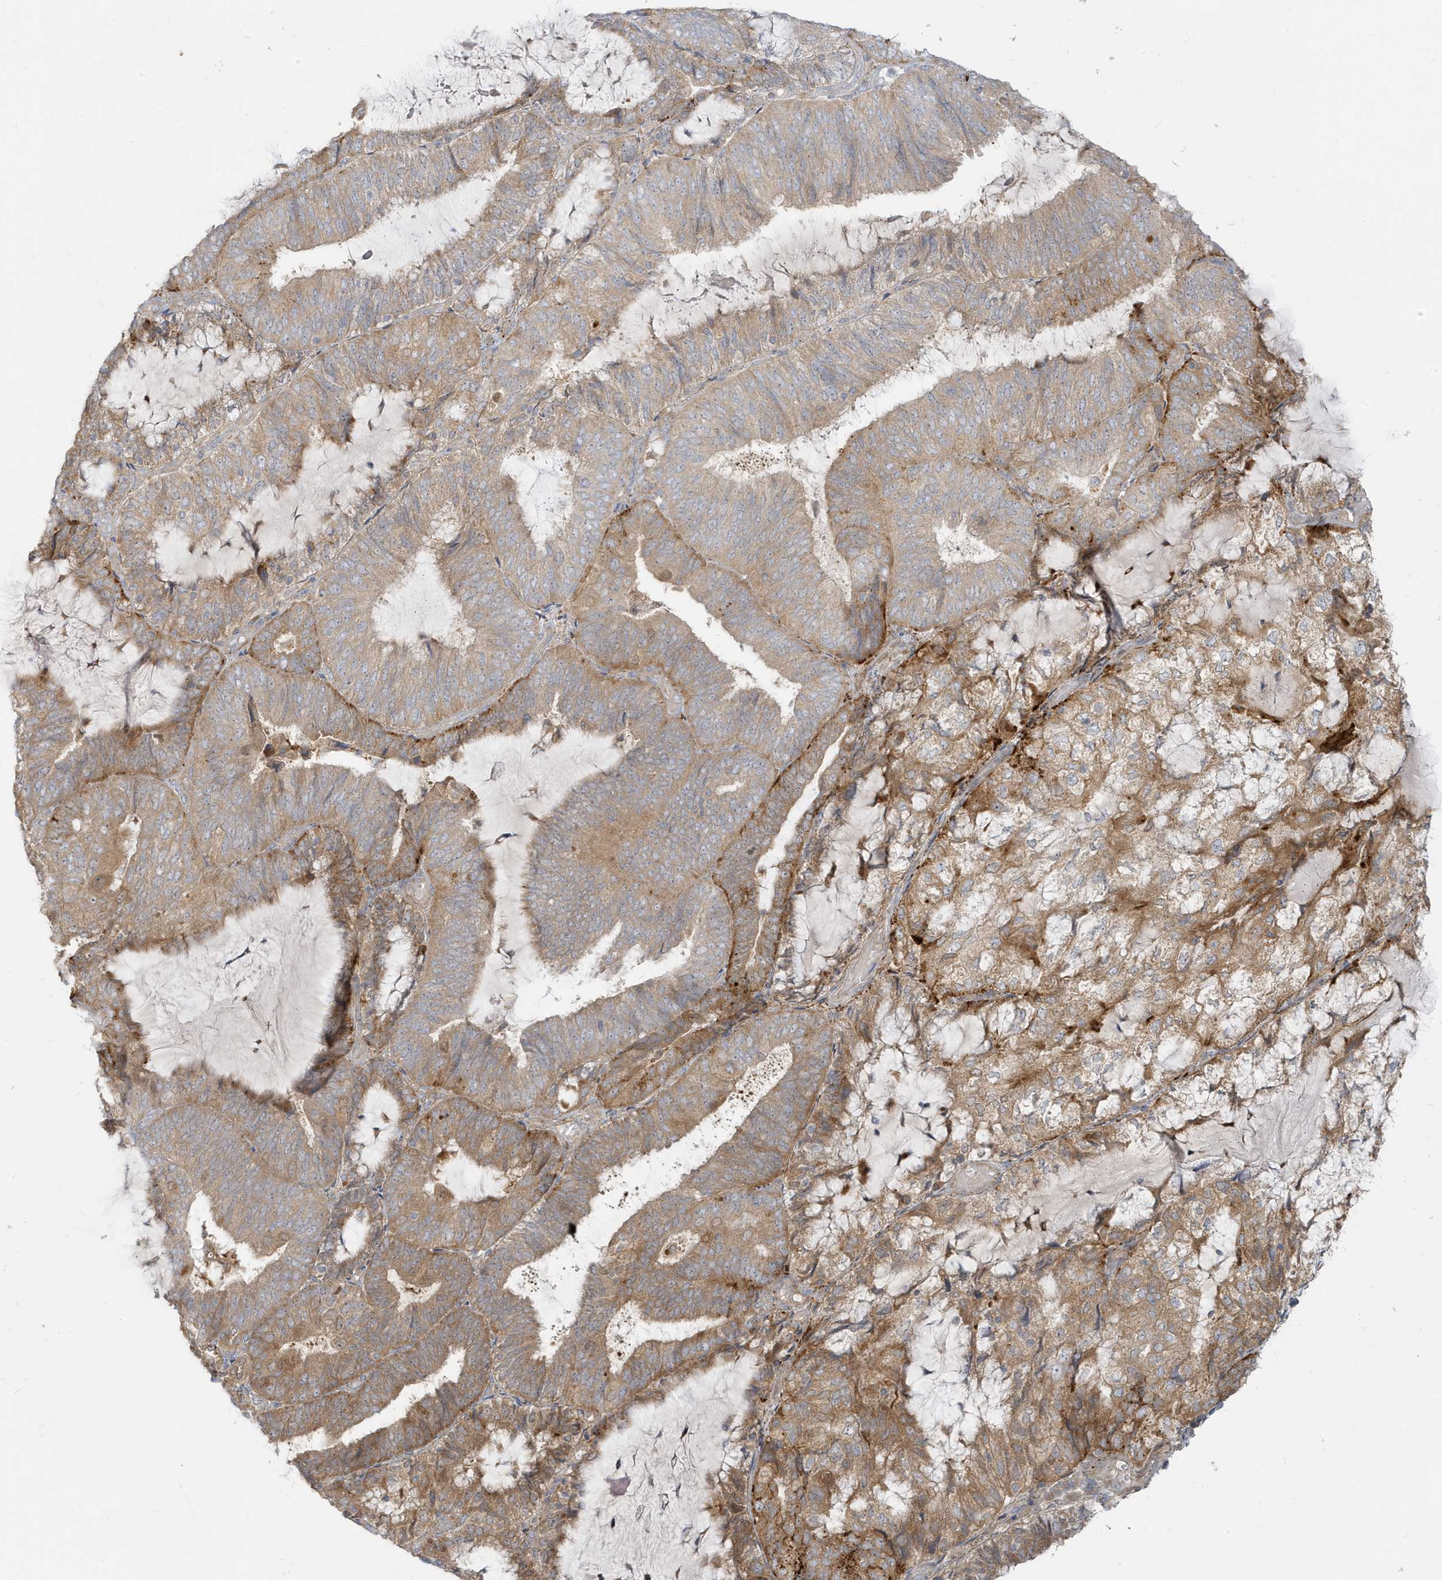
{"staining": {"intensity": "moderate", "quantity": ">75%", "location": "cytoplasmic/membranous"}, "tissue": "endometrial cancer", "cell_type": "Tumor cells", "image_type": "cancer", "snomed": [{"axis": "morphology", "description": "Adenocarcinoma, NOS"}, {"axis": "topography", "description": "Endometrium"}], "caption": "This is an image of IHC staining of endometrial cancer, which shows moderate staining in the cytoplasmic/membranous of tumor cells.", "gene": "MCOLN1", "patient": {"sex": "female", "age": 81}}